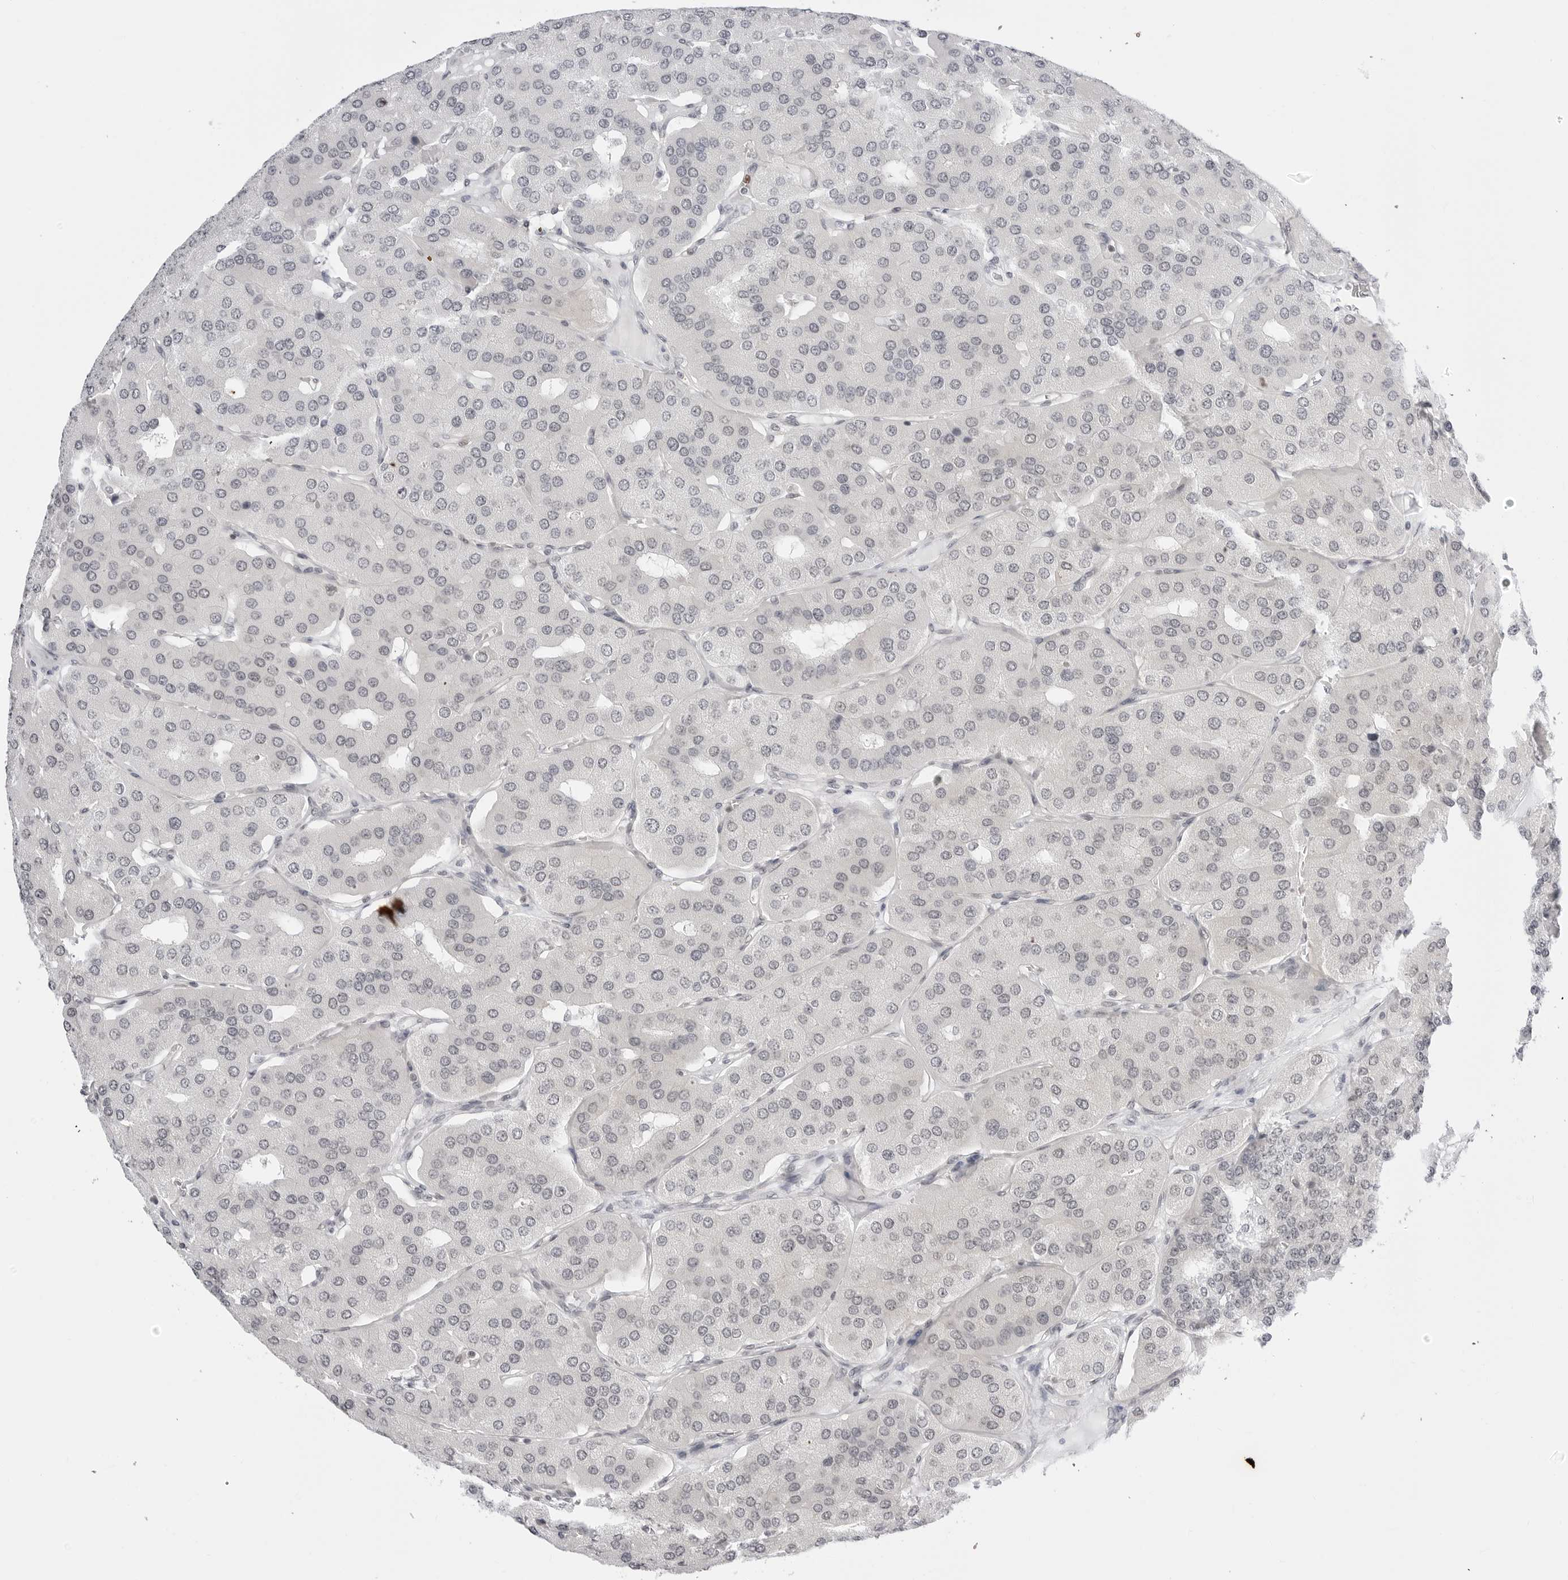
{"staining": {"intensity": "moderate", "quantity": "25%-75%", "location": "cytoplasmic/membranous,nuclear"}, "tissue": "parathyroid gland", "cell_type": "Glandular cells", "image_type": "normal", "snomed": [{"axis": "morphology", "description": "Normal tissue, NOS"}, {"axis": "morphology", "description": "Adenoma, NOS"}, {"axis": "topography", "description": "Parathyroid gland"}], "caption": "Immunohistochemical staining of unremarkable parathyroid gland reveals moderate cytoplasmic/membranous,nuclear protein expression in about 25%-75% of glandular cells.", "gene": "PPP2R5C", "patient": {"sex": "female", "age": 86}}